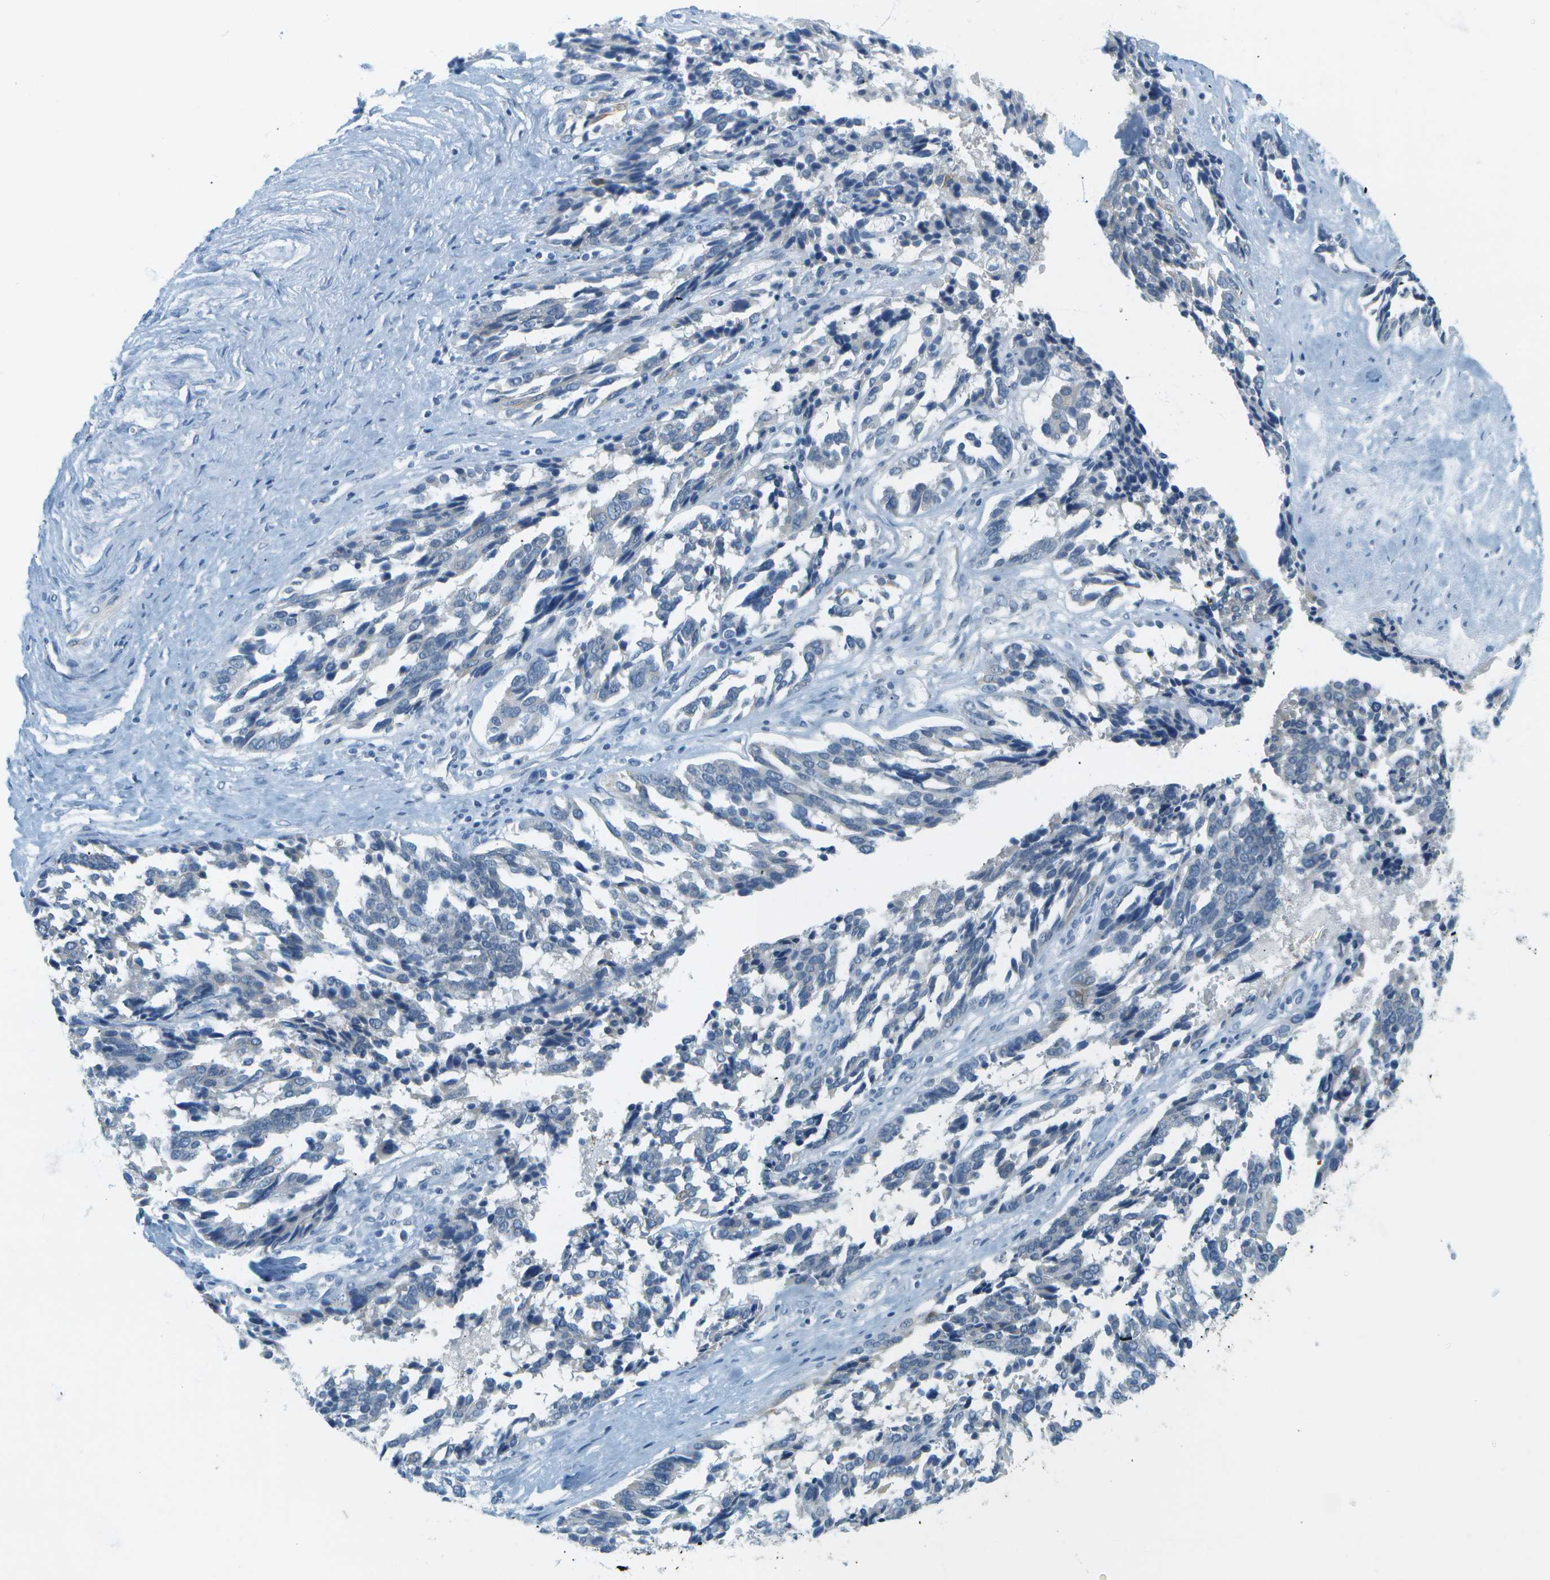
{"staining": {"intensity": "negative", "quantity": "none", "location": "none"}, "tissue": "ovarian cancer", "cell_type": "Tumor cells", "image_type": "cancer", "snomed": [{"axis": "morphology", "description": "Cystadenocarcinoma, serous, NOS"}, {"axis": "topography", "description": "Ovary"}], "caption": "The histopathology image displays no significant positivity in tumor cells of serous cystadenocarcinoma (ovarian).", "gene": "SMYD5", "patient": {"sex": "female", "age": 44}}